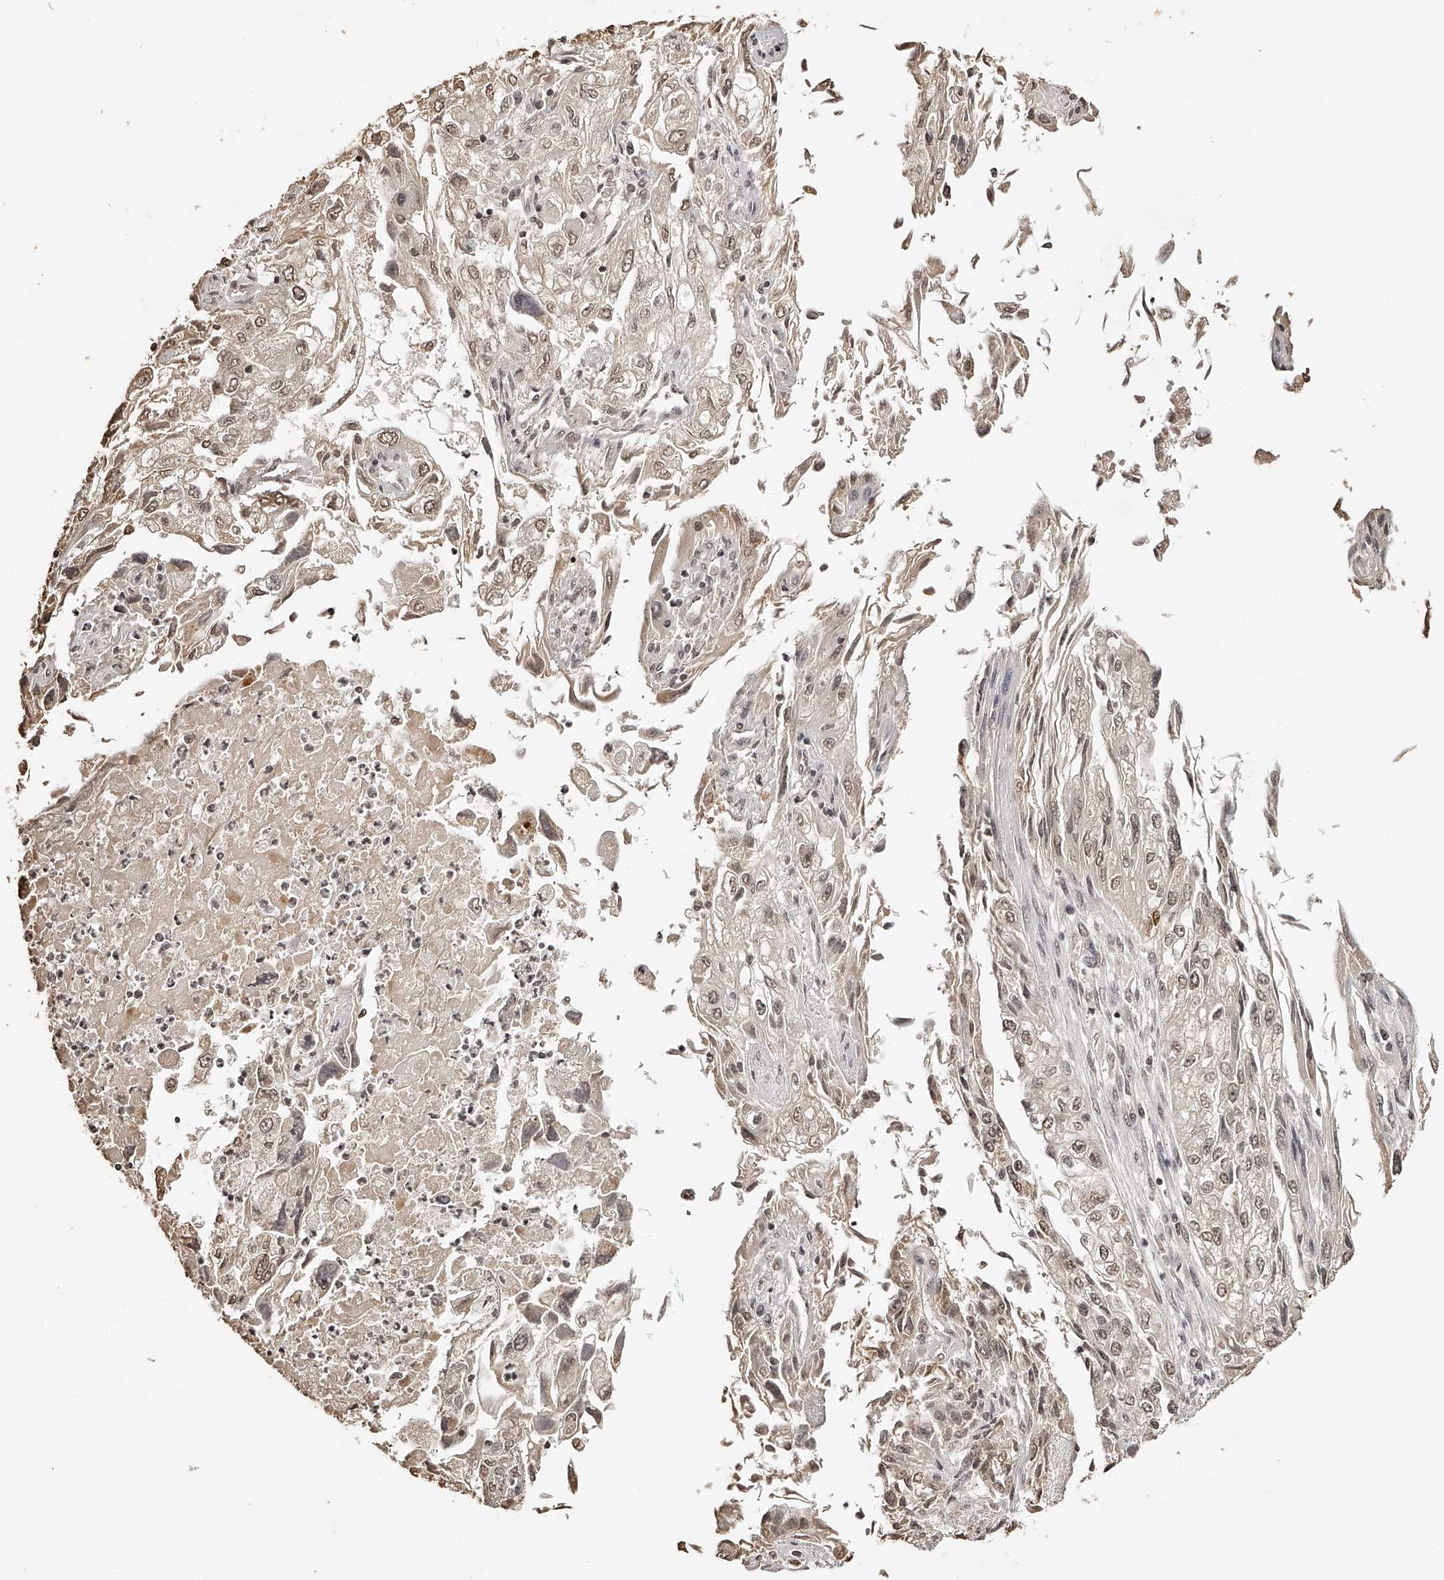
{"staining": {"intensity": "weak", "quantity": ">75%", "location": "nuclear"}, "tissue": "endometrial cancer", "cell_type": "Tumor cells", "image_type": "cancer", "snomed": [{"axis": "morphology", "description": "Adenocarcinoma, NOS"}, {"axis": "topography", "description": "Endometrium"}], "caption": "The immunohistochemical stain highlights weak nuclear staining in tumor cells of endometrial cancer tissue. Immunohistochemistry stains the protein in brown and the nuclei are stained blue.", "gene": "ZNF503", "patient": {"sex": "female", "age": 49}}